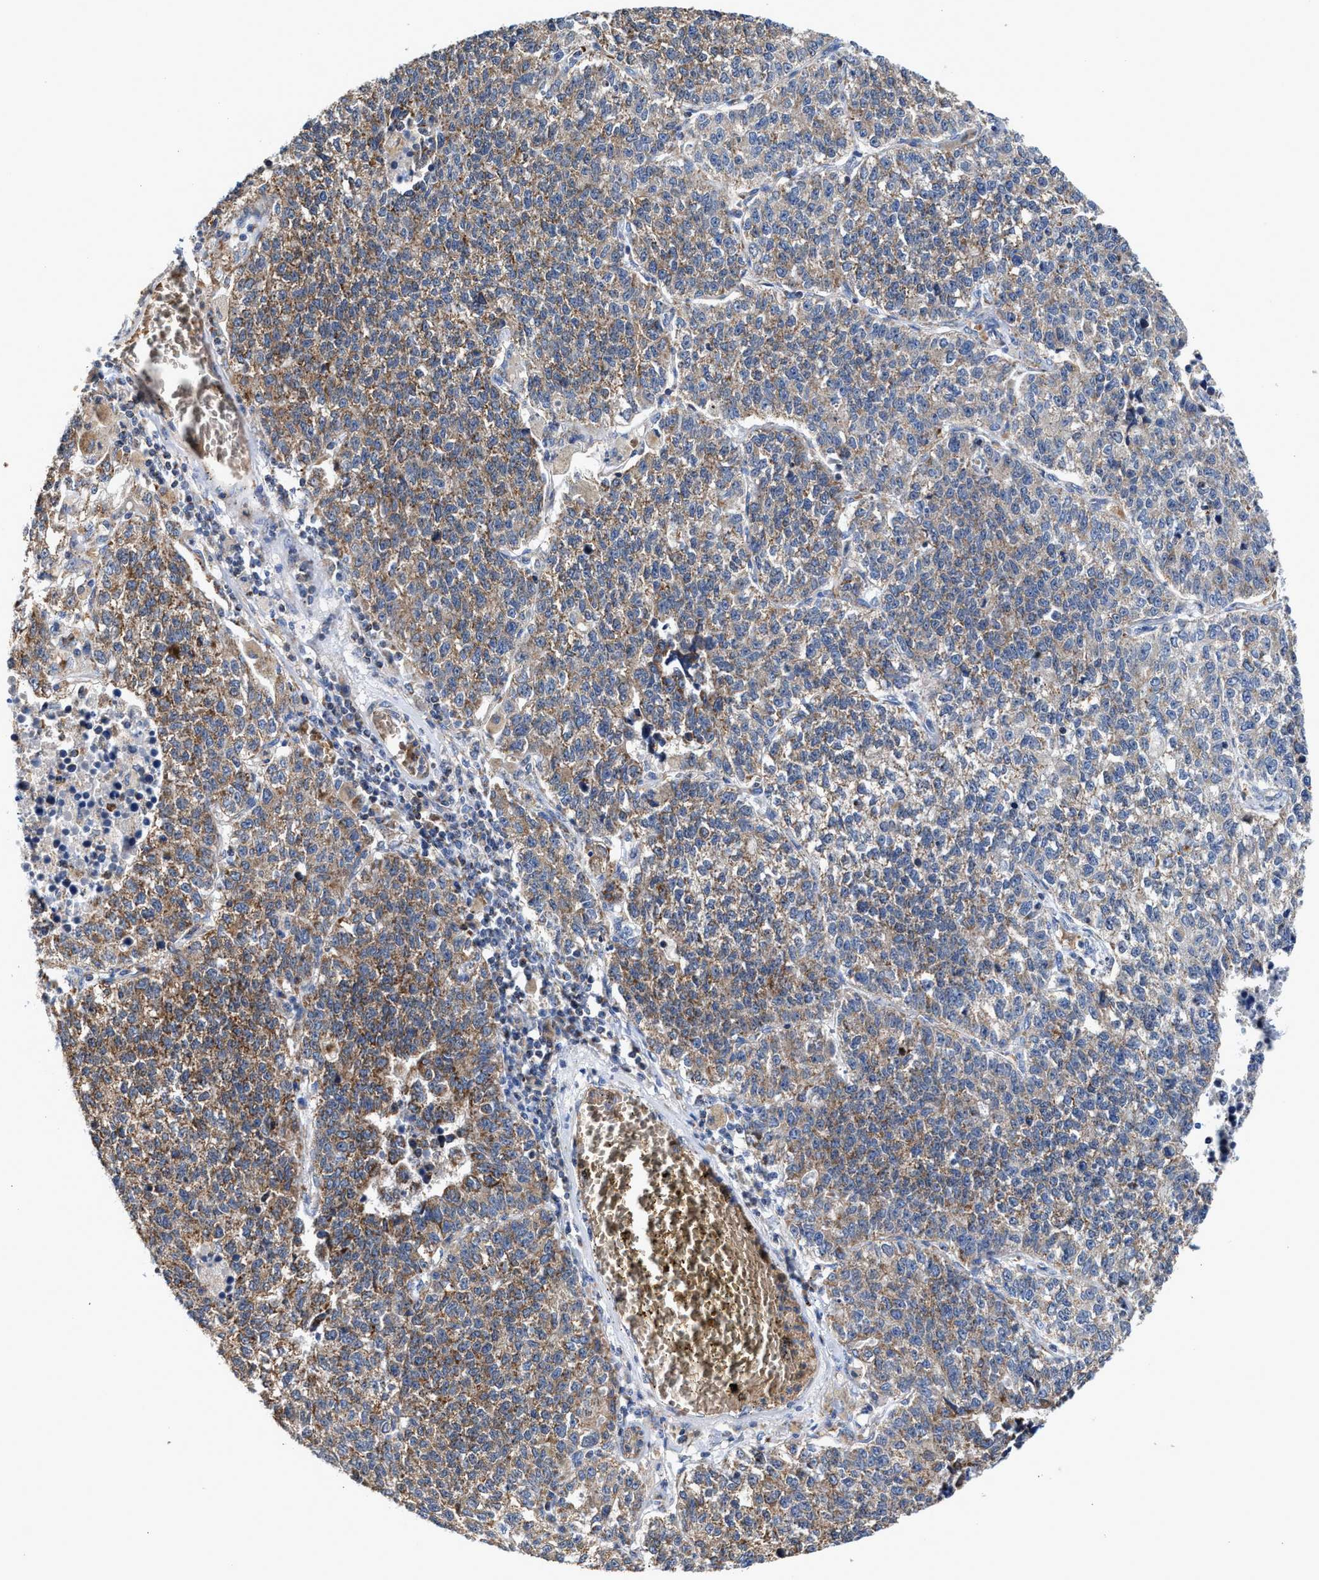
{"staining": {"intensity": "moderate", "quantity": ">75%", "location": "cytoplasmic/membranous"}, "tissue": "lung cancer", "cell_type": "Tumor cells", "image_type": "cancer", "snomed": [{"axis": "morphology", "description": "Adenocarcinoma, NOS"}, {"axis": "topography", "description": "Lung"}], "caption": "IHC staining of lung adenocarcinoma, which demonstrates medium levels of moderate cytoplasmic/membranous positivity in approximately >75% of tumor cells indicating moderate cytoplasmic/membranous protein staining. The staining was performed using DAB (brown) for protein detection and nuclei were counterstained in hematoxylin (blue).", "gene": "MECR", "patient": {"sex": "male", "age": 49}}